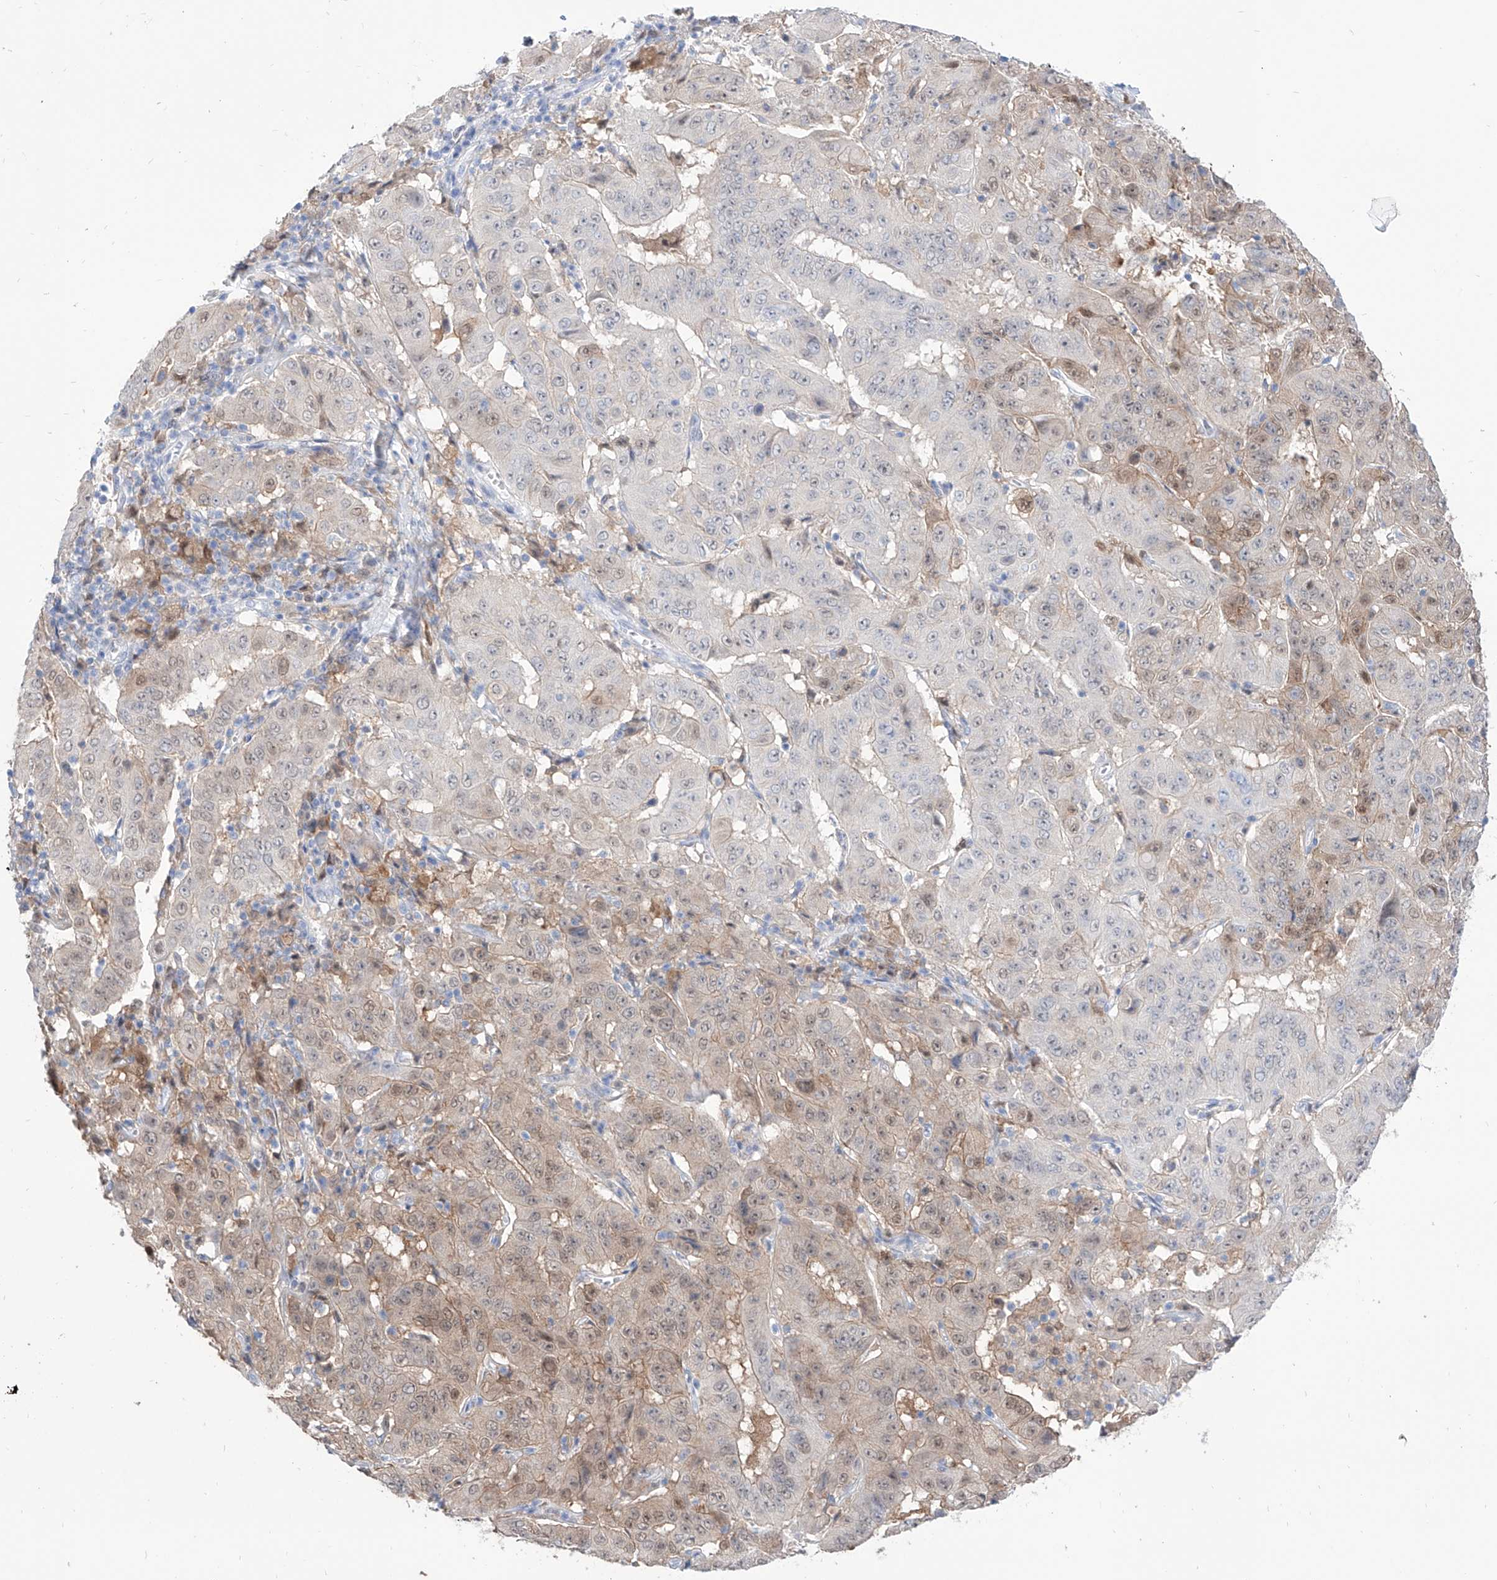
{"staining": {"intensity": "weak", "quantity": "25%-75%", "location": "cytoplasmic/membranous,nuclear"}, "tissue": "pancreatic cancer", "cell_type": "Tumor cells", "image_type": "cancer", "snomed": [{"axis": "morphology", "description": "Adenocarcinoma, NOS"}, {"axis": "topography", "description": "Pancreas"}], "caption": "Tumor cells display low levels of weak cytoplasmic/membranous and nuclear positivity in about 25%-75% of cells in pancreatic cancer.", "gene": "PDXK", "patient": {"sex": "male", "age": 63}}